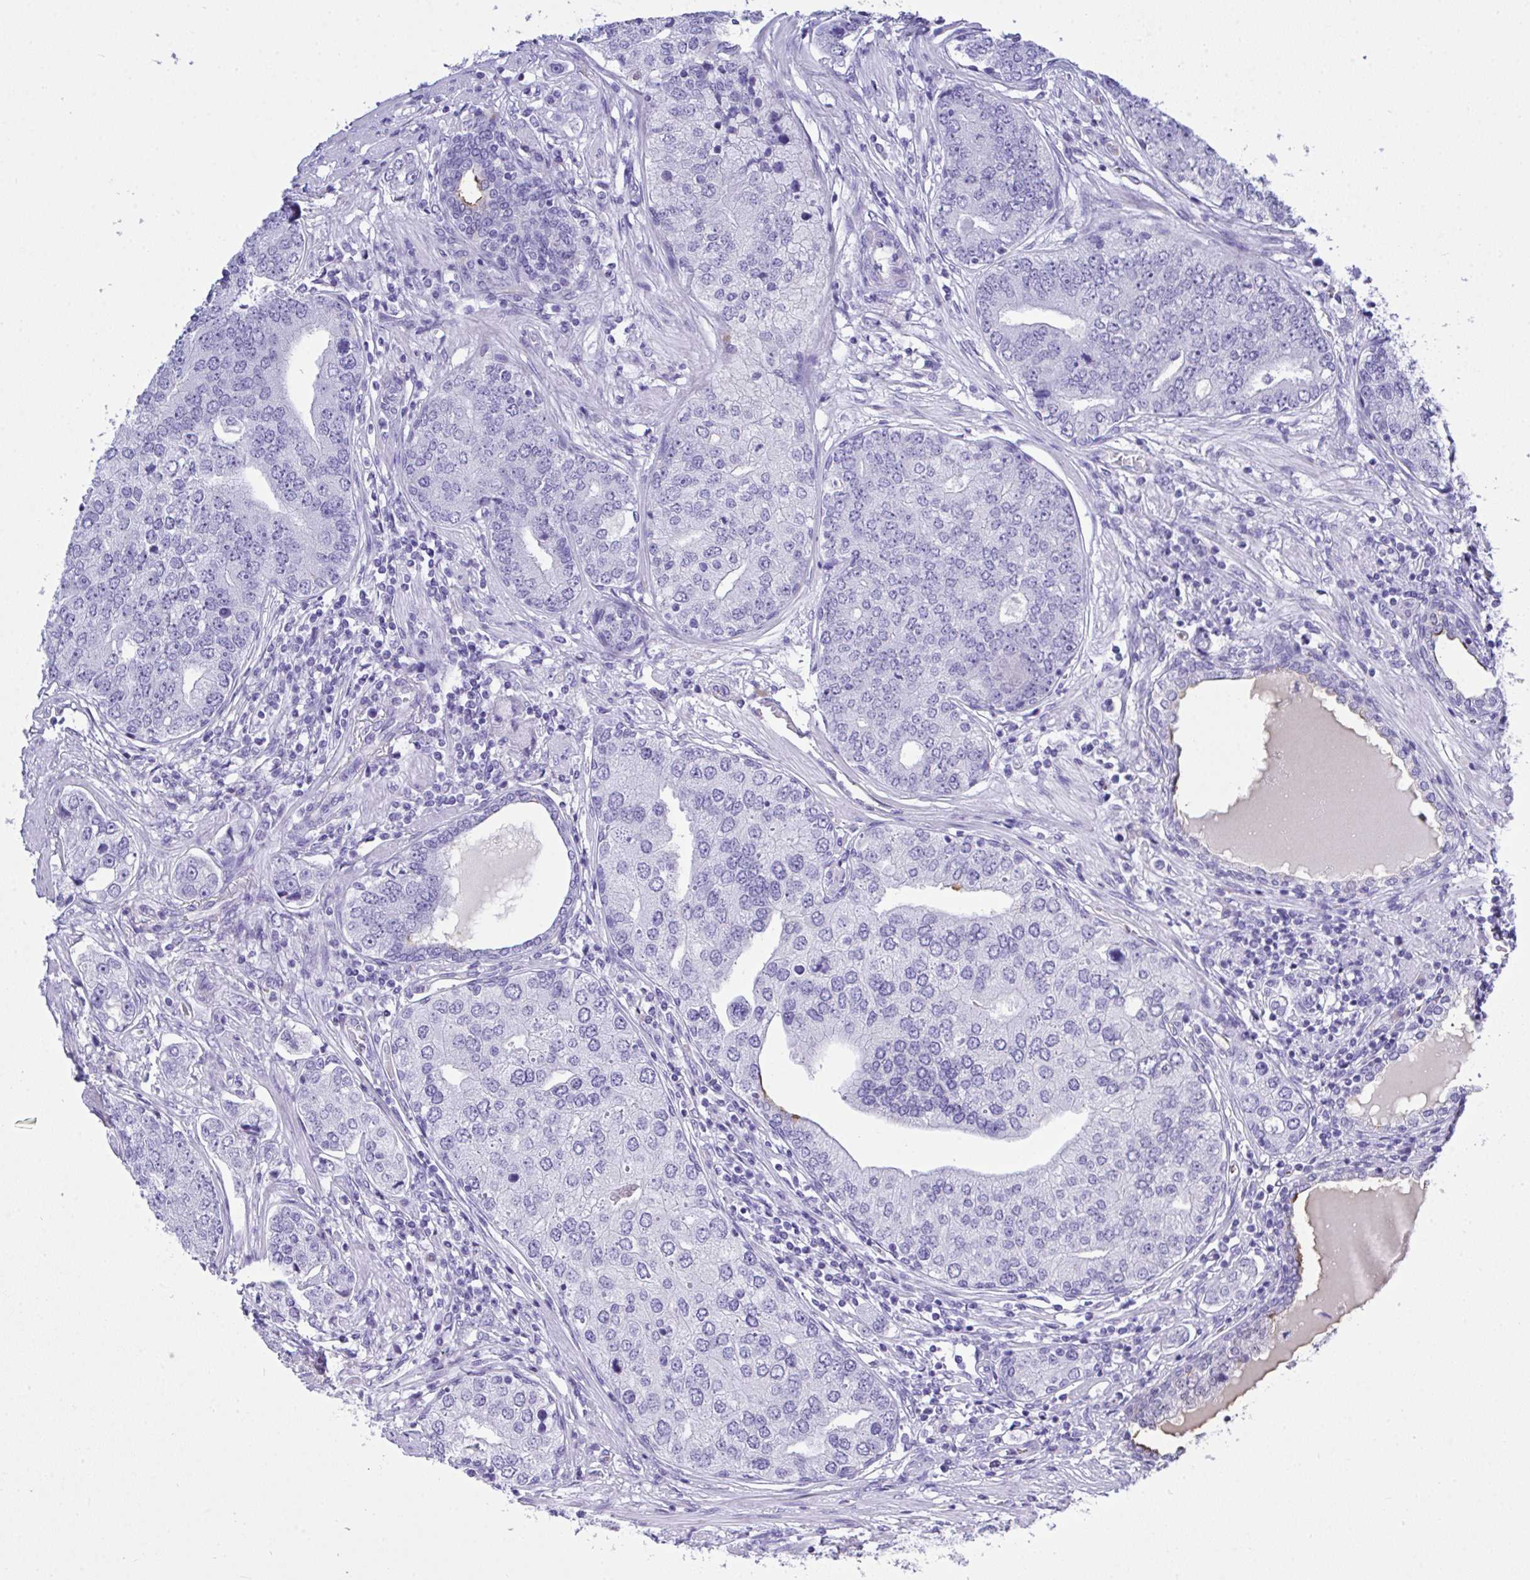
{"staining": {"intensity": "negative", "quantity": "none", "location": "none"}, "tissue": "prostate cancer", "cell_type": "Tumor cells", "image_type": "cancer", "snomed": [{"axis": "morphology", "description": "Adenocarcinoma, High grade"}, {"axis": "topography", "description": "Prostate"}], "caption": "DAB (3,3'-diaminobenzidine) immunohistochemical staining of prostate adenocarcinoma (high-grade) shows no significant expression in tumor cells.", "gene": "AKR1D1", "patient": {"sex": "male", "age": 60}}